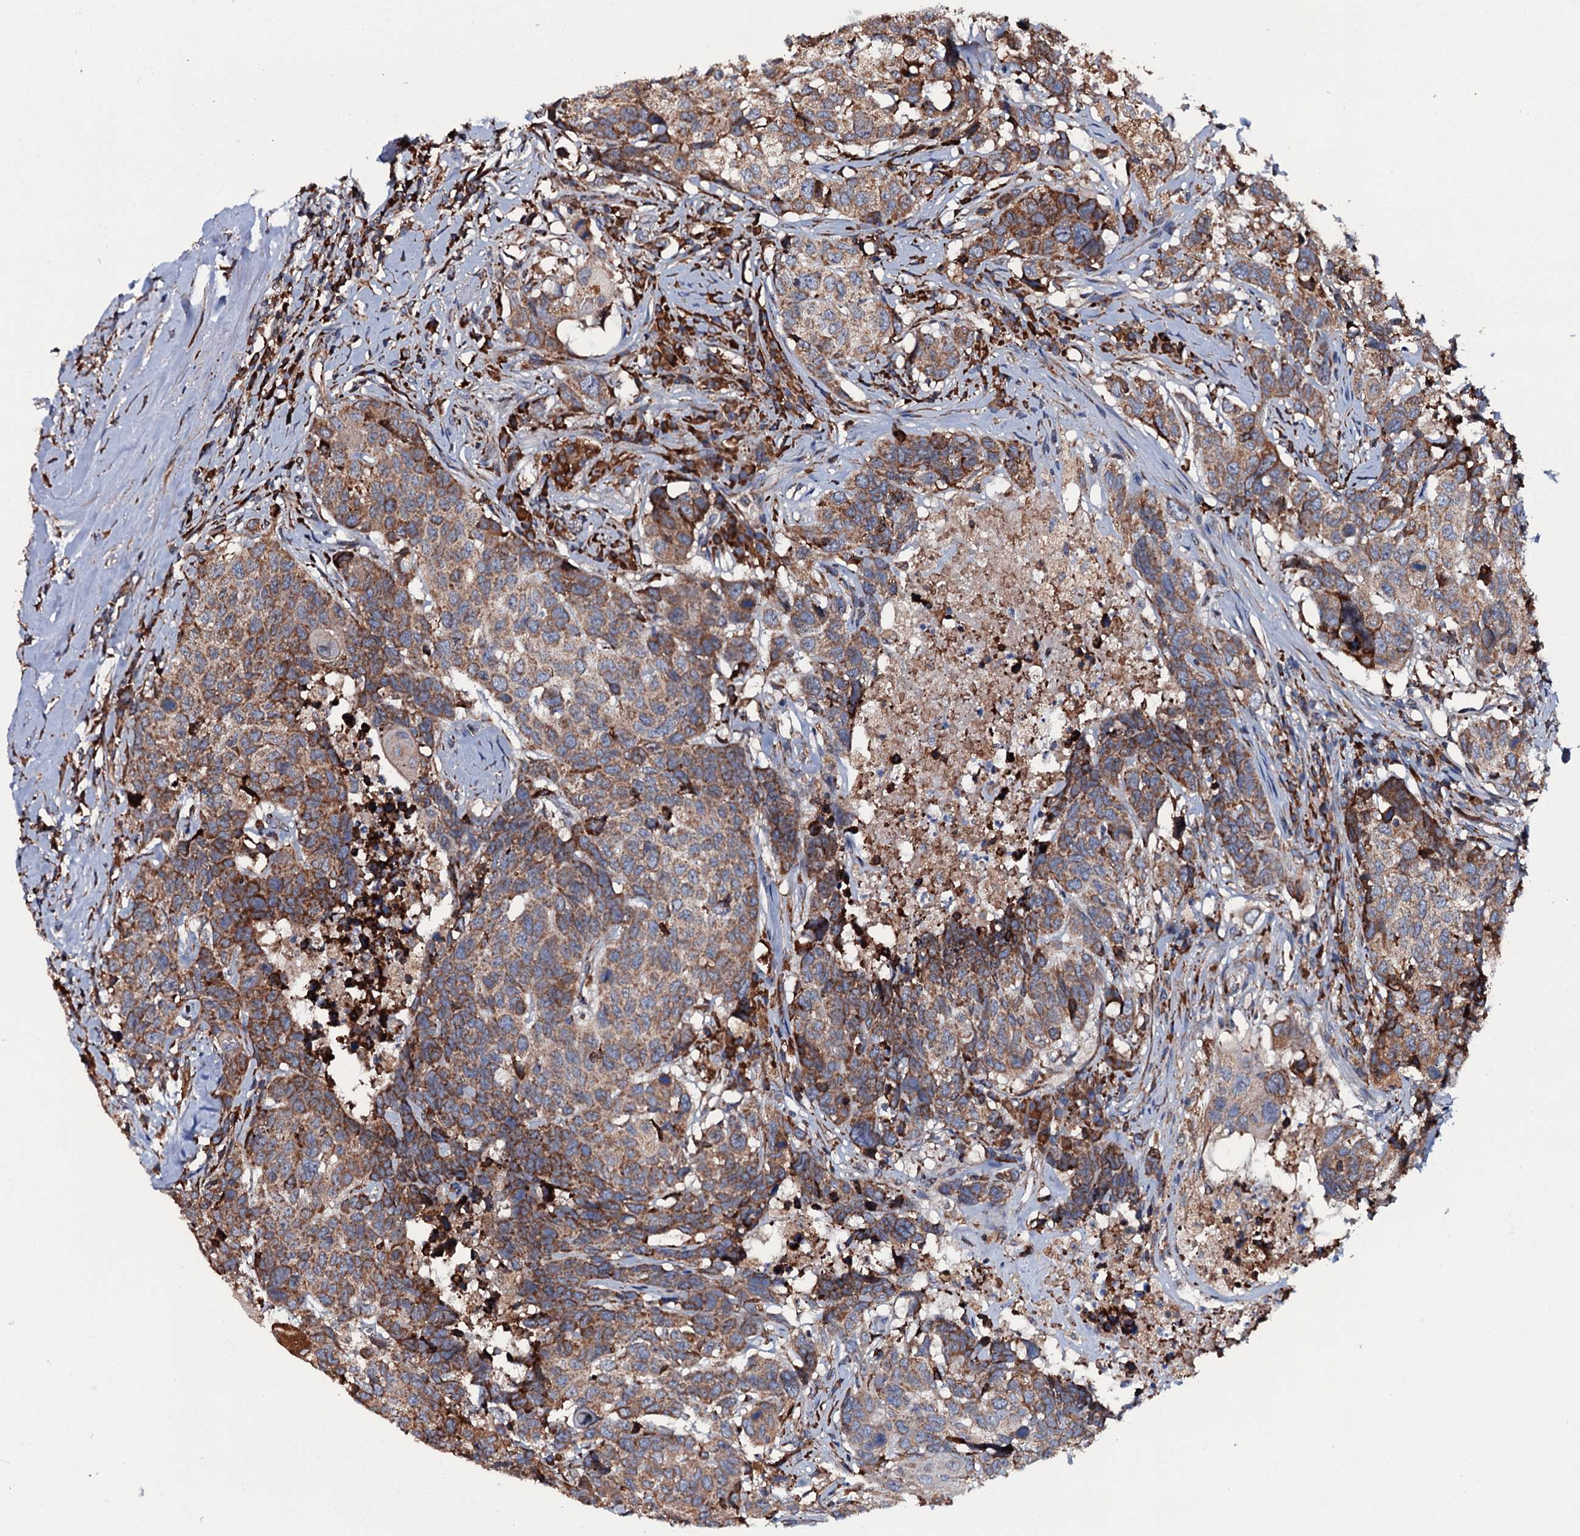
{"staining": {"intensity": "moderate", "quantity": ">75%", "location": "cytoplasmic/membranous"}, "tissue": "head and neck cancer", "cell_type": "Tumor cells", "image_type": "cancer", "snomed": [{"axis": "morphology", "description": "Squamous cell carcinoma, NOS"}, {"axis": "topography", "description": "Head-Neck"}], "caption": "Moderate cytoplasmic/membranous protein expression is present in about >75% of tumor cells in head and neck squamous cell carcinoma.", "gene": "RAB12", "patient": {"sex": "male", "age": 66}}